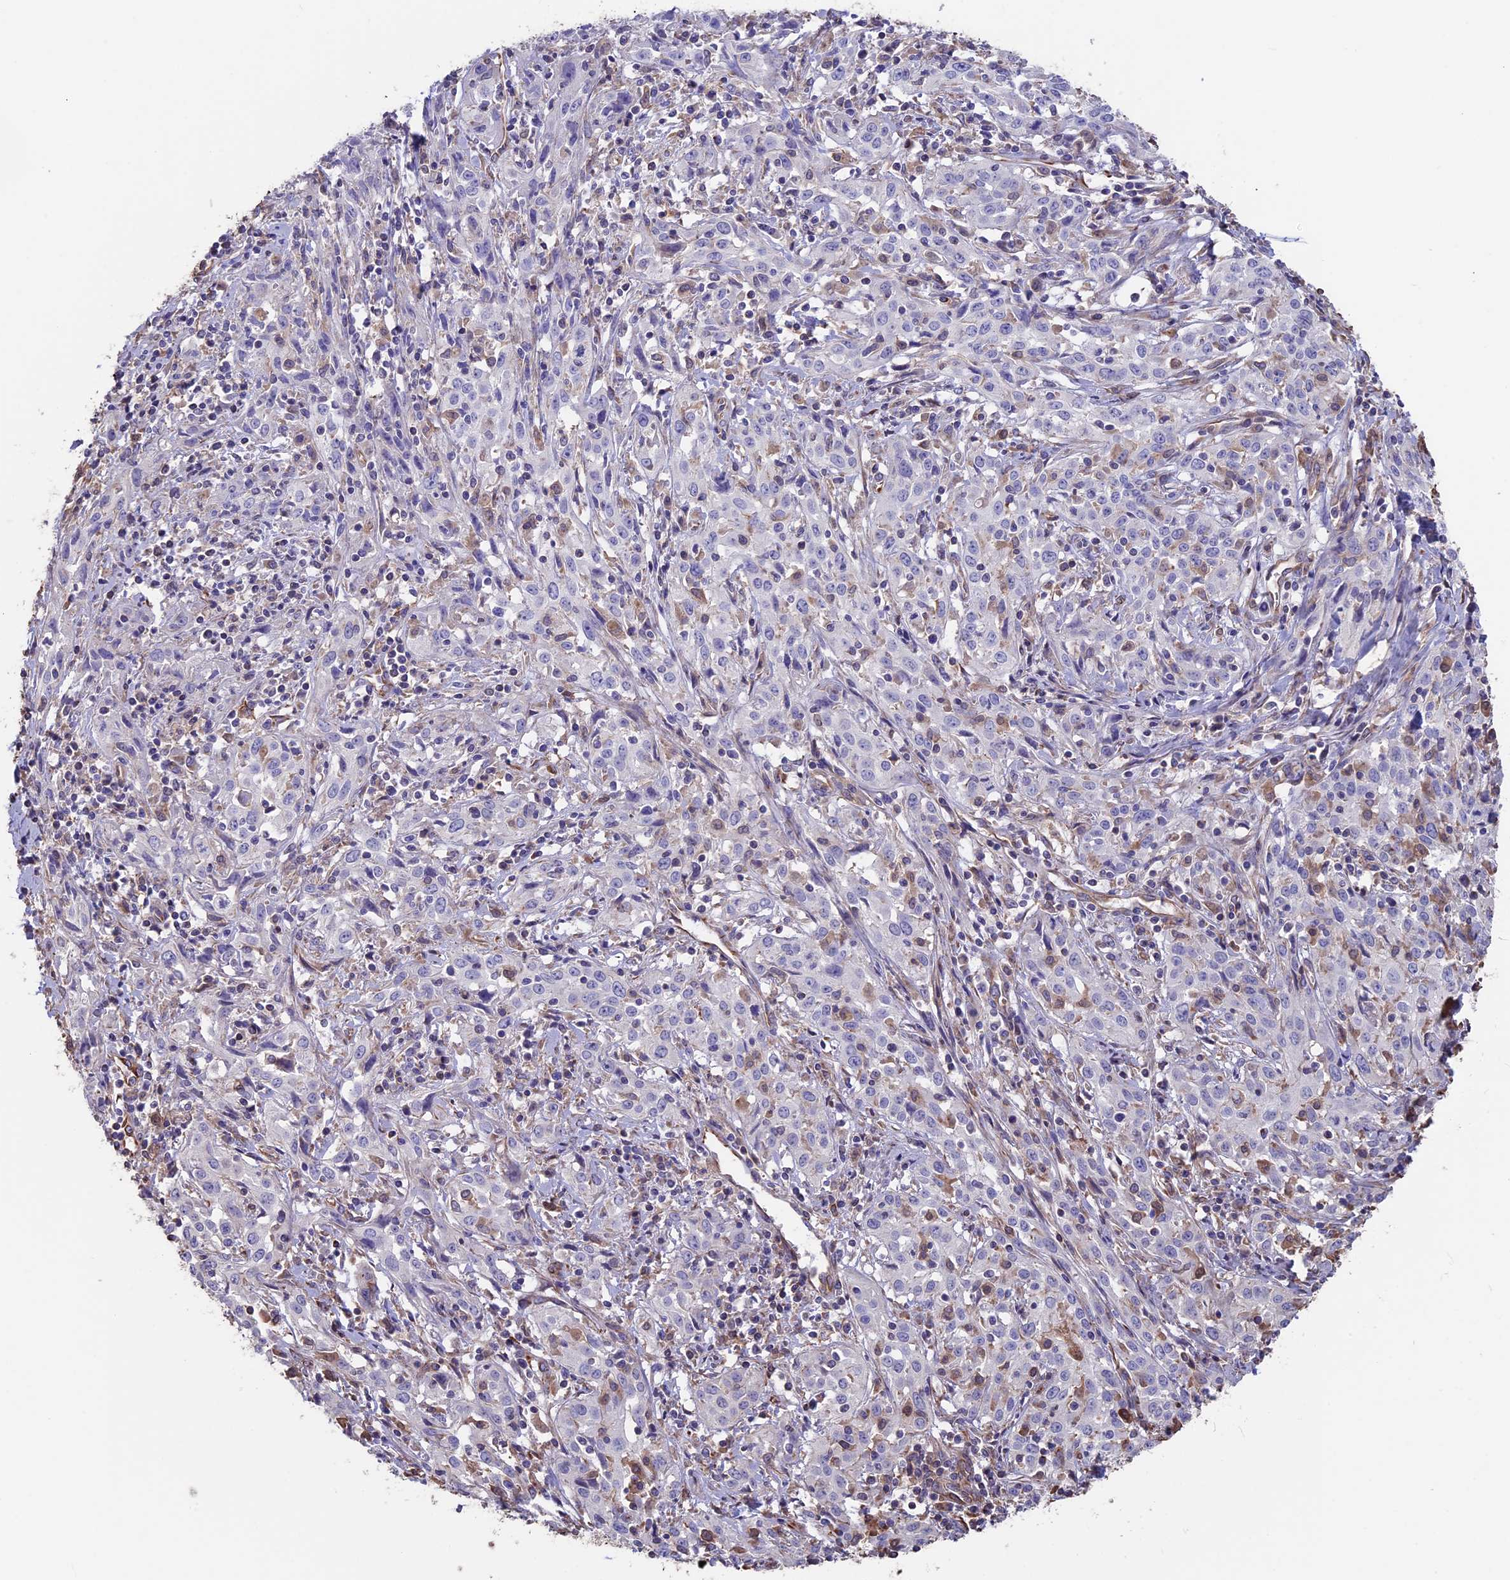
{"staining": {"intensity": "negative", "quantity": "none", "location": "none"}, "tissue": "cervical cancer", "cell_type": "Tumor cells", "image_type": "cancer", "snomed": [{"axis": "morphology", "description": "Squamous cell carcinoma, NOS"}, {"axis": "topography", "description": "Cervix"}], "caption": "Immunohistochemistry photomicrograph of neoplastic tissue: human cervical squamous cell carcinoma stained with DAB displays no significant protein positivity in tumor cells. The staining was performed using DAB to visualize the protein expression in brown, while the nuclei were stained in blue with hematoxylin (Magnification: 20x).", "gene": "SEH1L", "patient": {"sex": "female", "age": 57}}